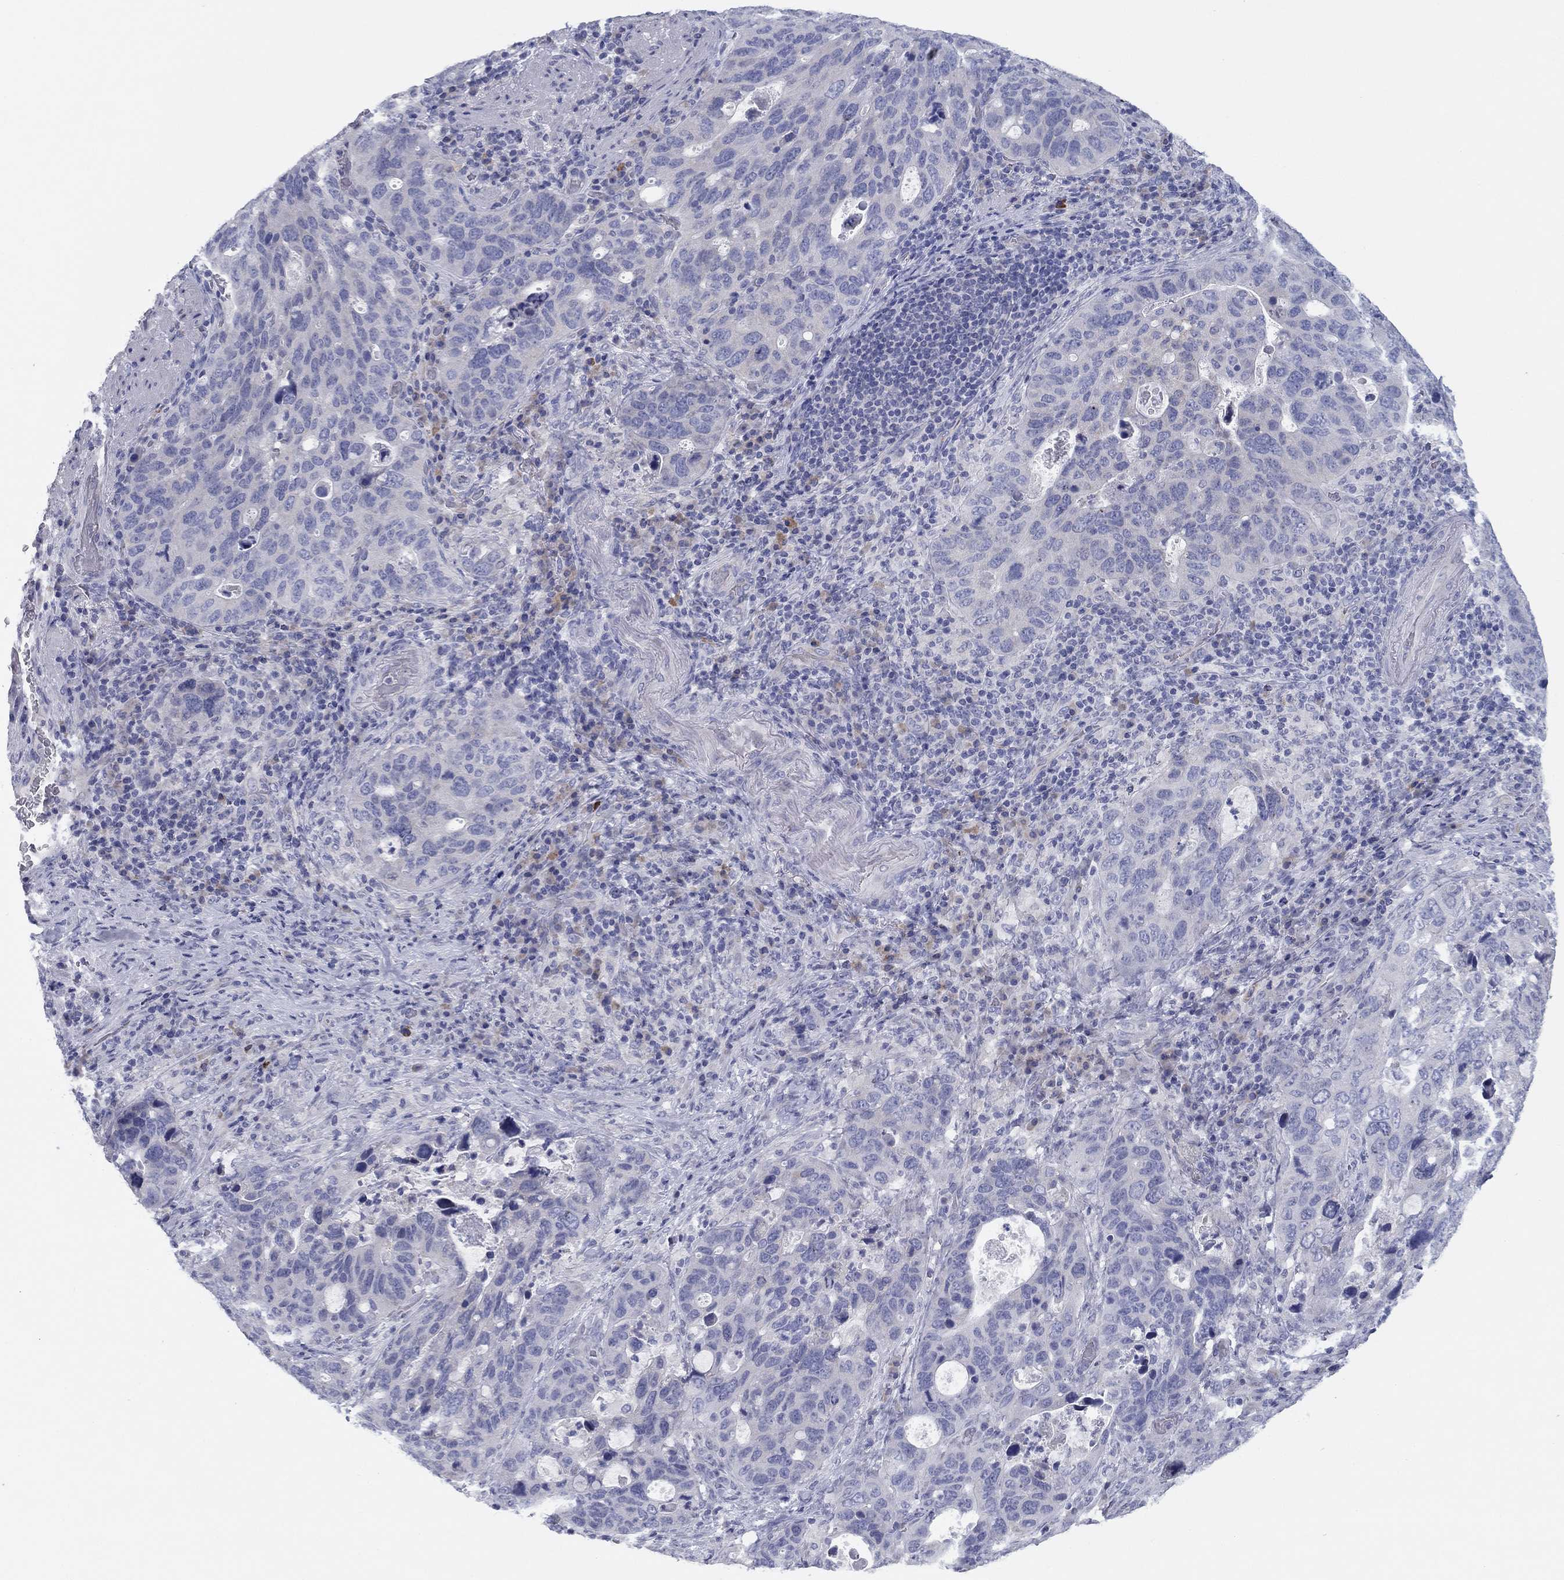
{"staining": {"intensity": "negative", "quantity": "none", "location": "none"}, "tissue": "stomach cancer", "cell_type": "Tumor cells", "image_type": "cancer", "snomed": [{"axis": "morphology", "description": "Adenocarcinoma, NOS"}, {"axis": "topography", "description": "Stomach"}], "caption": "The image reveals no staining of tumor cells in adenocarcinoma (stomach).", "gene": "GRK7", "patient": {"sex": "male", "age": 54}}